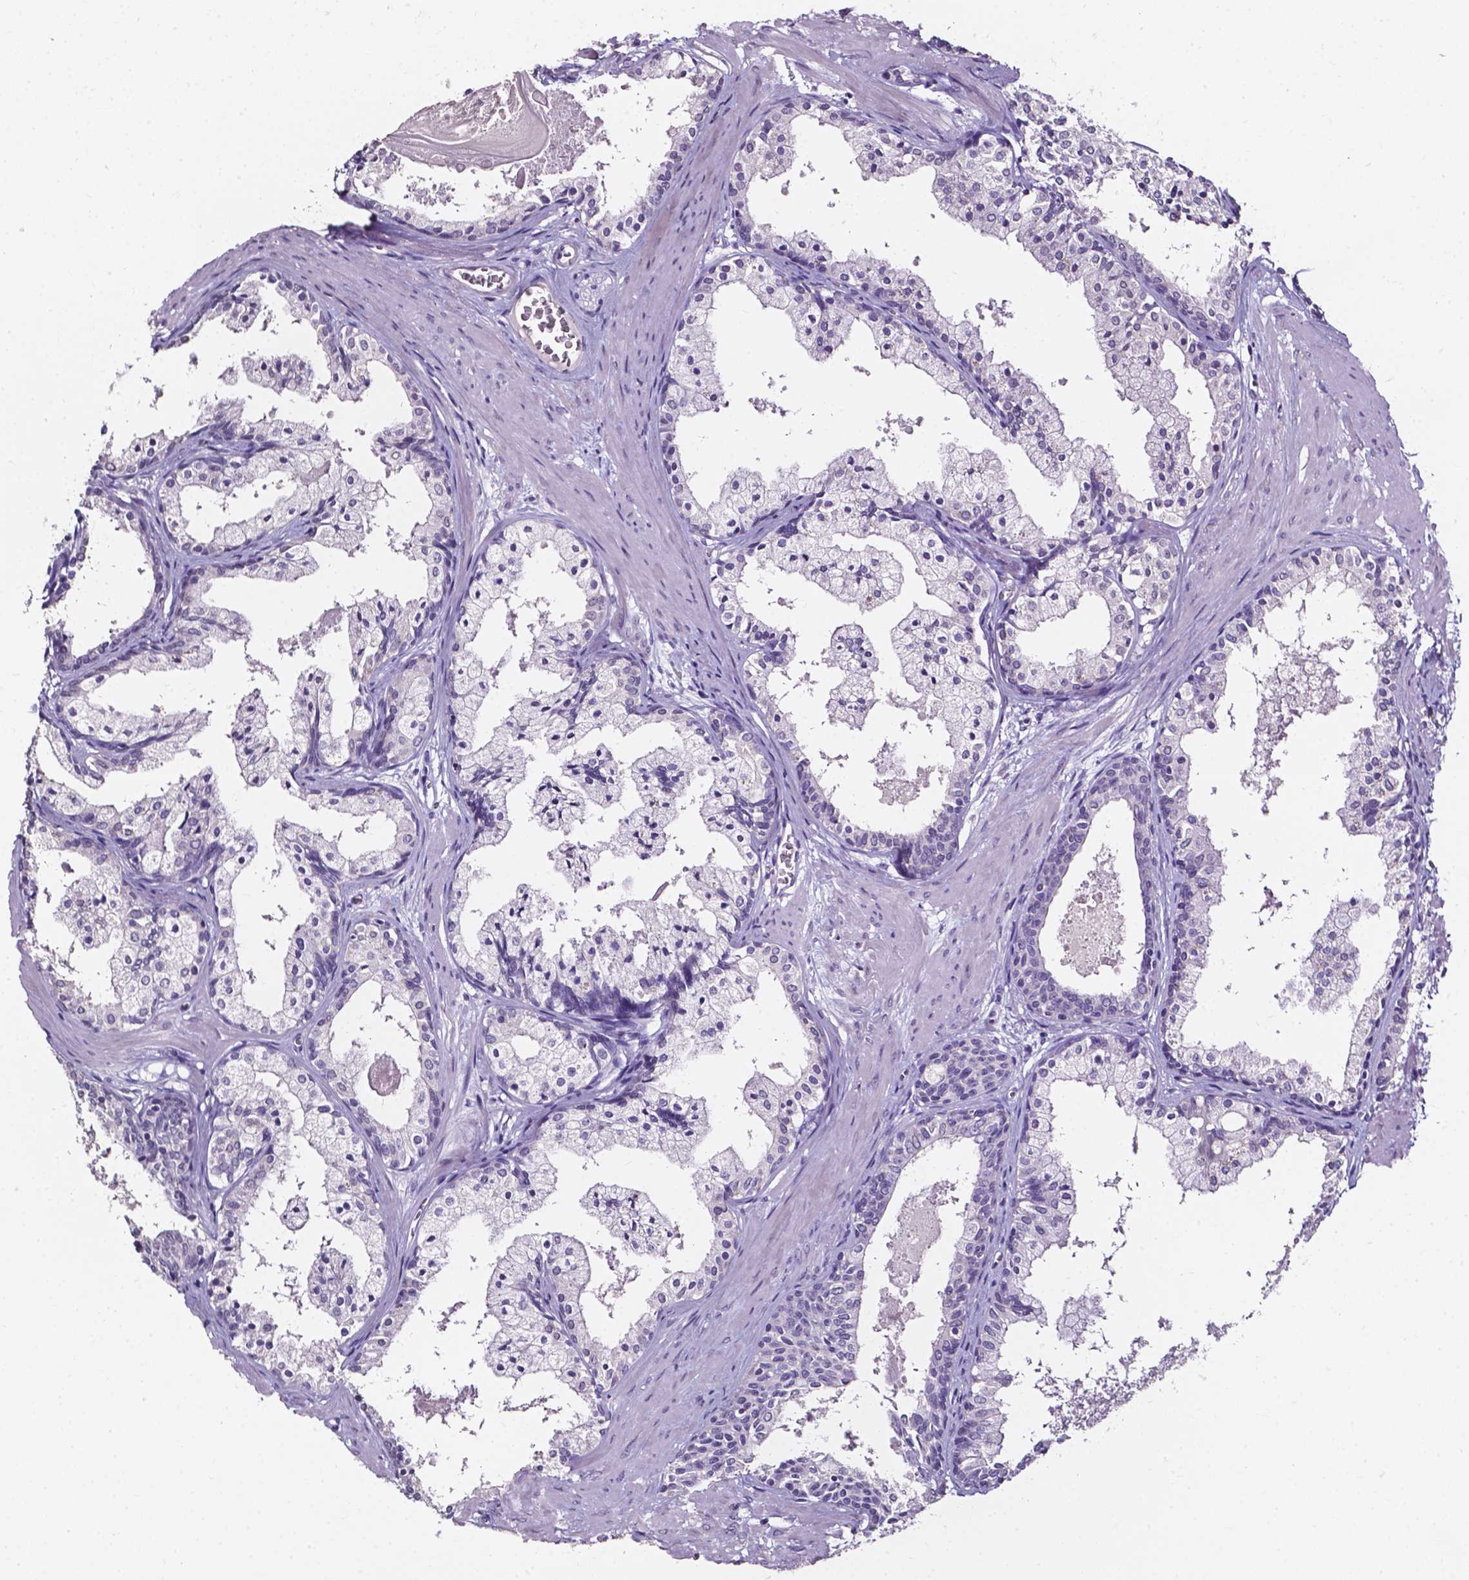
{"staining": {"intensity": "negative", "quantity": "none", "location": "none"}, "tissue": "prostate", "cell_type": "Glandular cells", "image_type": "normal", "snomed": [{"axis": "morphology", "description": "Normal tissue, NOS"}, {"axis": "topography", "description": "Prostate"}], "caption": "Benign prostate was stained to show a protein in brown. There is no significant expression in glandular cells. The staining is performed using DAB (3,3'-diaminobenzidine) brown chromogen with nuclei counter-stained in using hematoxylin.", "gene": "DEFA5", "patient": {"sex": "male", "age": 61}}